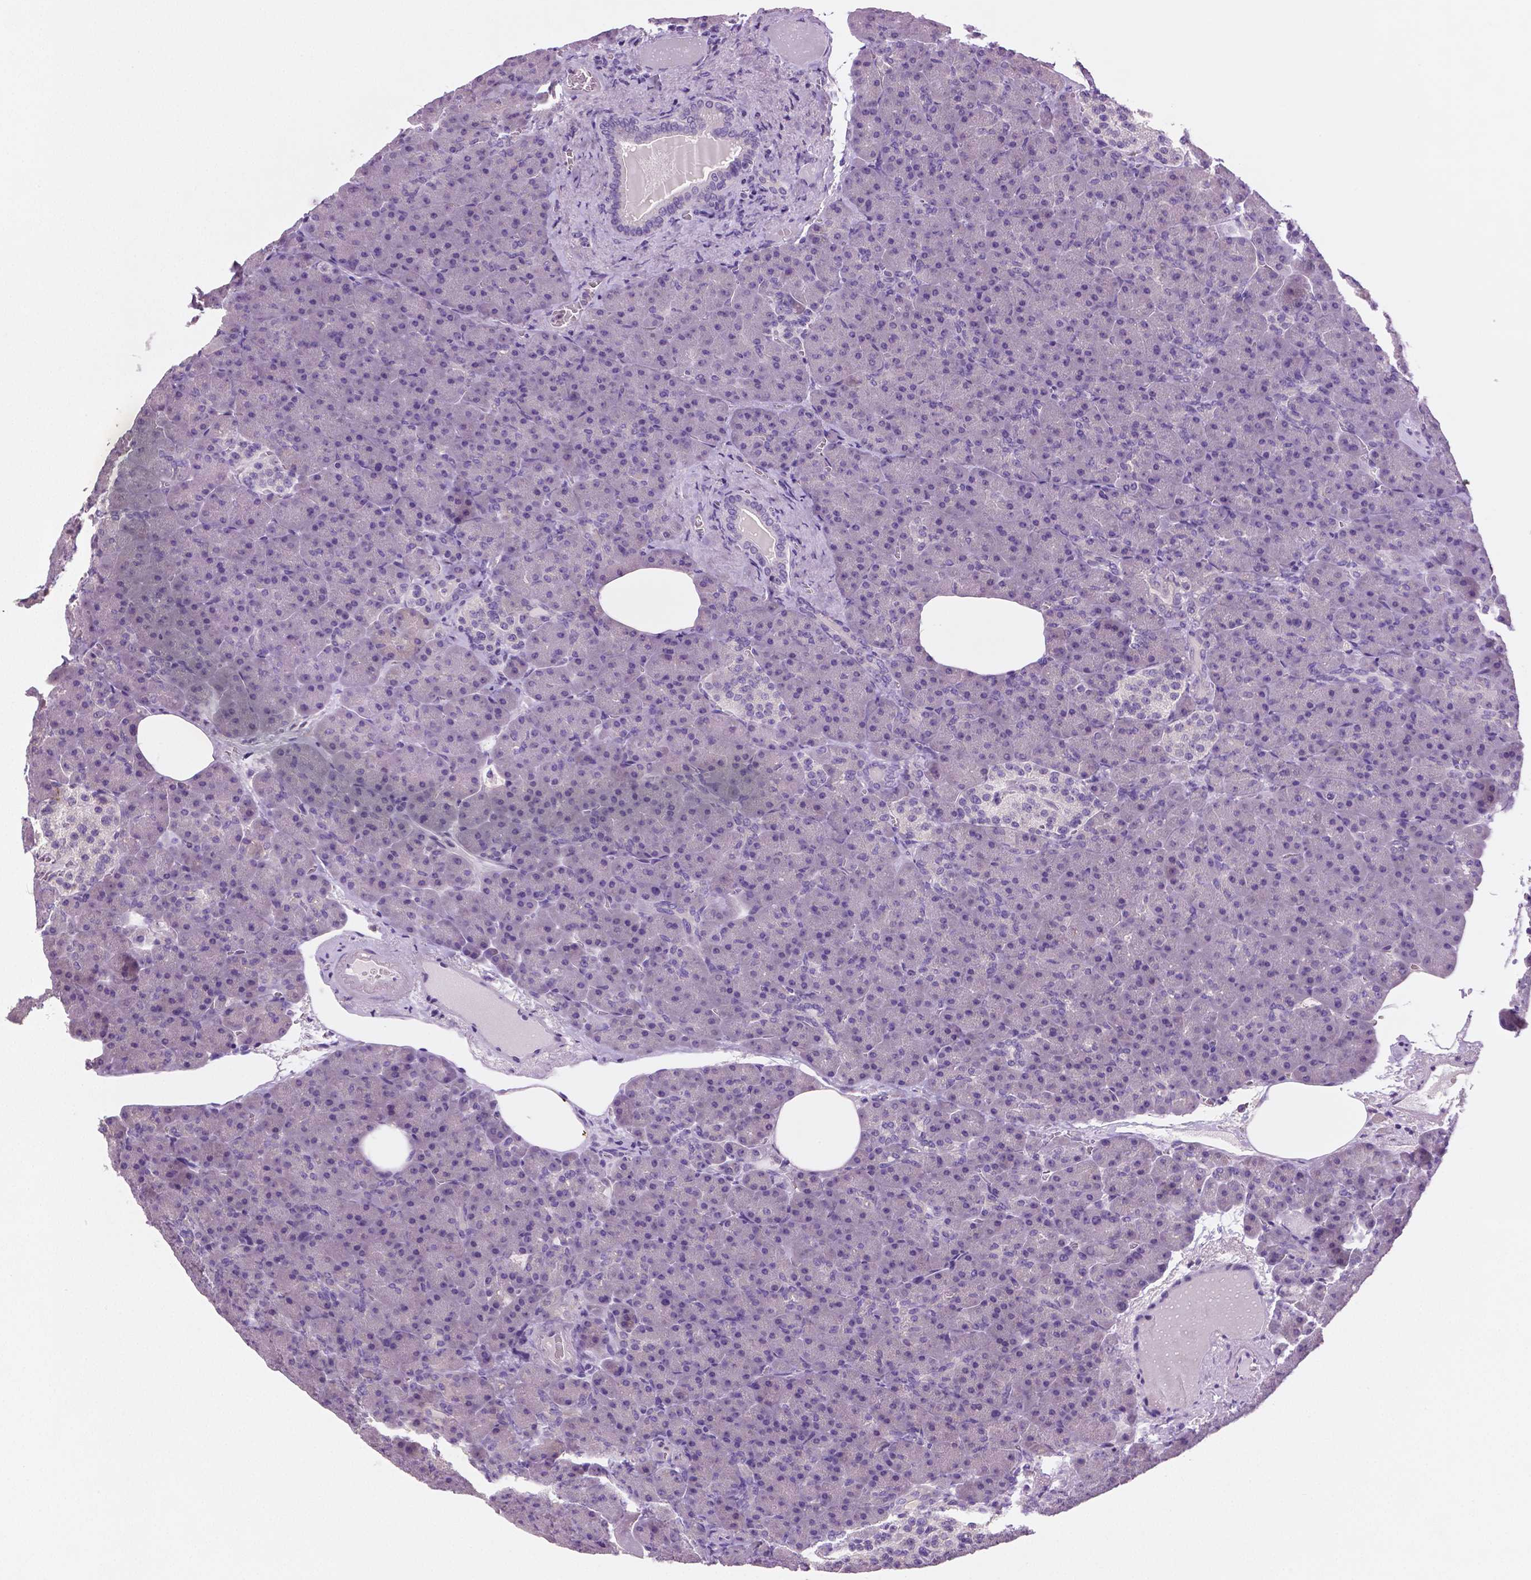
{"staining": {"intensity": "negative", "quantity": "none", "location": "none"}, "tissue": "pancreas", "cell_type": "Exocrine glandular cells", "image_type": "normal", "snomed": [{"axis": "morphology", "description": "Normal tissue, NOS"}, {"axis": "topography", "description": "Pancreas"}], "caption": "An image of pancreas stained for a protein shows no brown staining in exocrine glandular cells. The staining is performed using DAB (3,3'-diaminobenzidine) brown chromogen with nuclei counter-stained in using hematoxylin.", "gene": "DNAH12", "patient": {"sex": "female", "age": 74}}